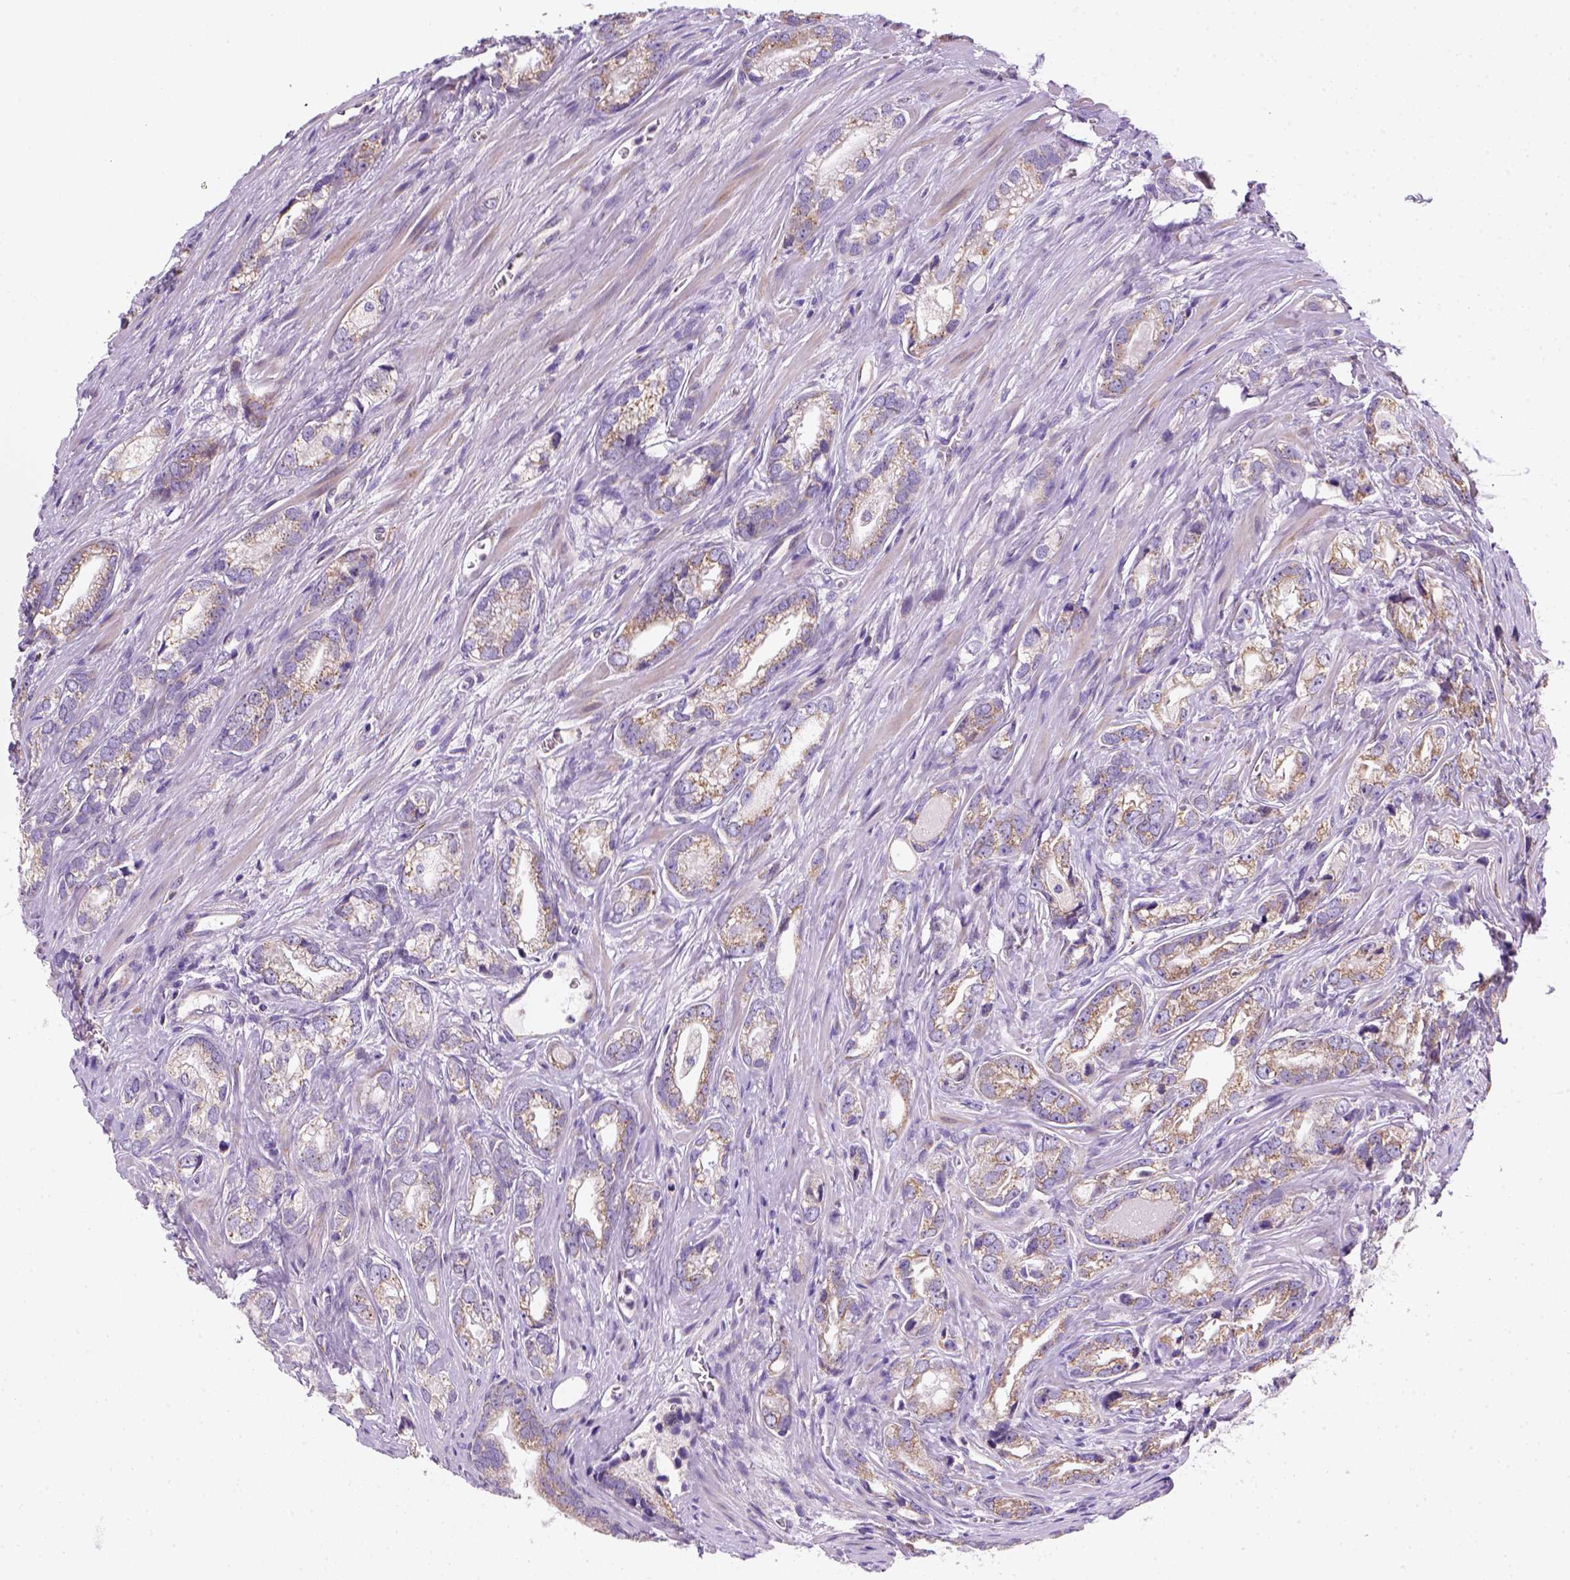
{"staining": {"intensity": "moderate", "quantity": "<25%", "location": "cytoplasmic/membranous"}, "tissue": "prostate cancer", "cell_type": "Tumor cells", "image_type": "cancer", "snomed": [{"axis": "morphology", "description": "Adenocarcinoma, NOS"}, {"axis": "morphology", "description": "Adenocarcinoma, High grade"}, {"axis": "topography", "description": "Prostate"}], "caption": "About <25% of tumor cells in high-grade adenocarcinoma (prostate) show moderate cytoplasmic/membranous protein positivity as visualized by brown immunohistochemical staining.", "gene": "CES2", "patient": {"sex": "male", "age": 70}}